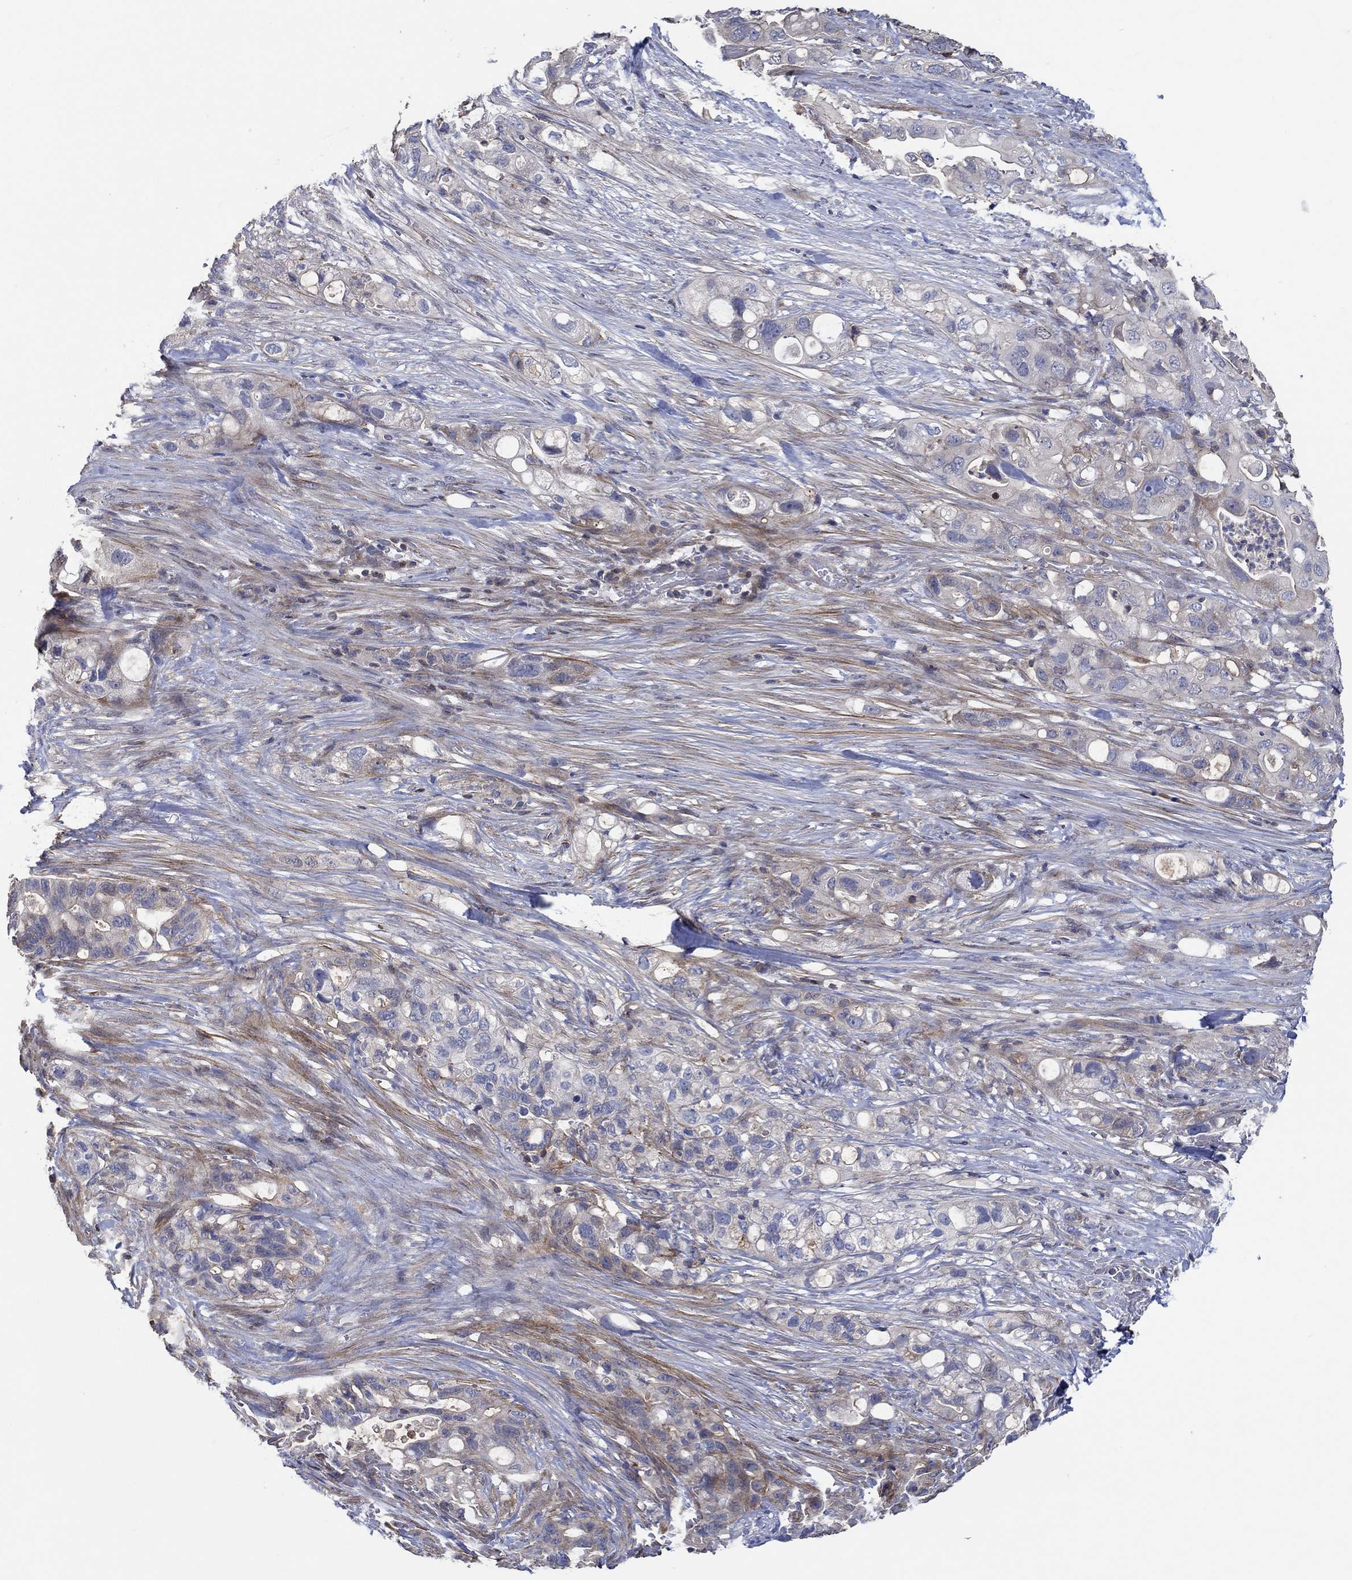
{"staining": {"intensity": "moderate", "quantity": "<25%", "location": "cytoplasmic/membranous"}, "tissue": "pancreatic cancer", "cell_type": "Tumor cells", "image_type": "cancer", "snomed": [{"axis": "morphology", "description": "Adenocarcinoma, NOS"}, {"axis": "topography", "description": "Pancreas"}], "caption": "This image exhibits adenocarcinoma (pancreatic) stained with immunohistochemistry (IHC) to label a protein in brown. The cytoplasmic/membranous of tumor cells show moderate positivity for the protein. Nuclei are counter-stained blue.", "gene": "TNFAIP8L3", "patient": {"sex": "female", "age": 72}}